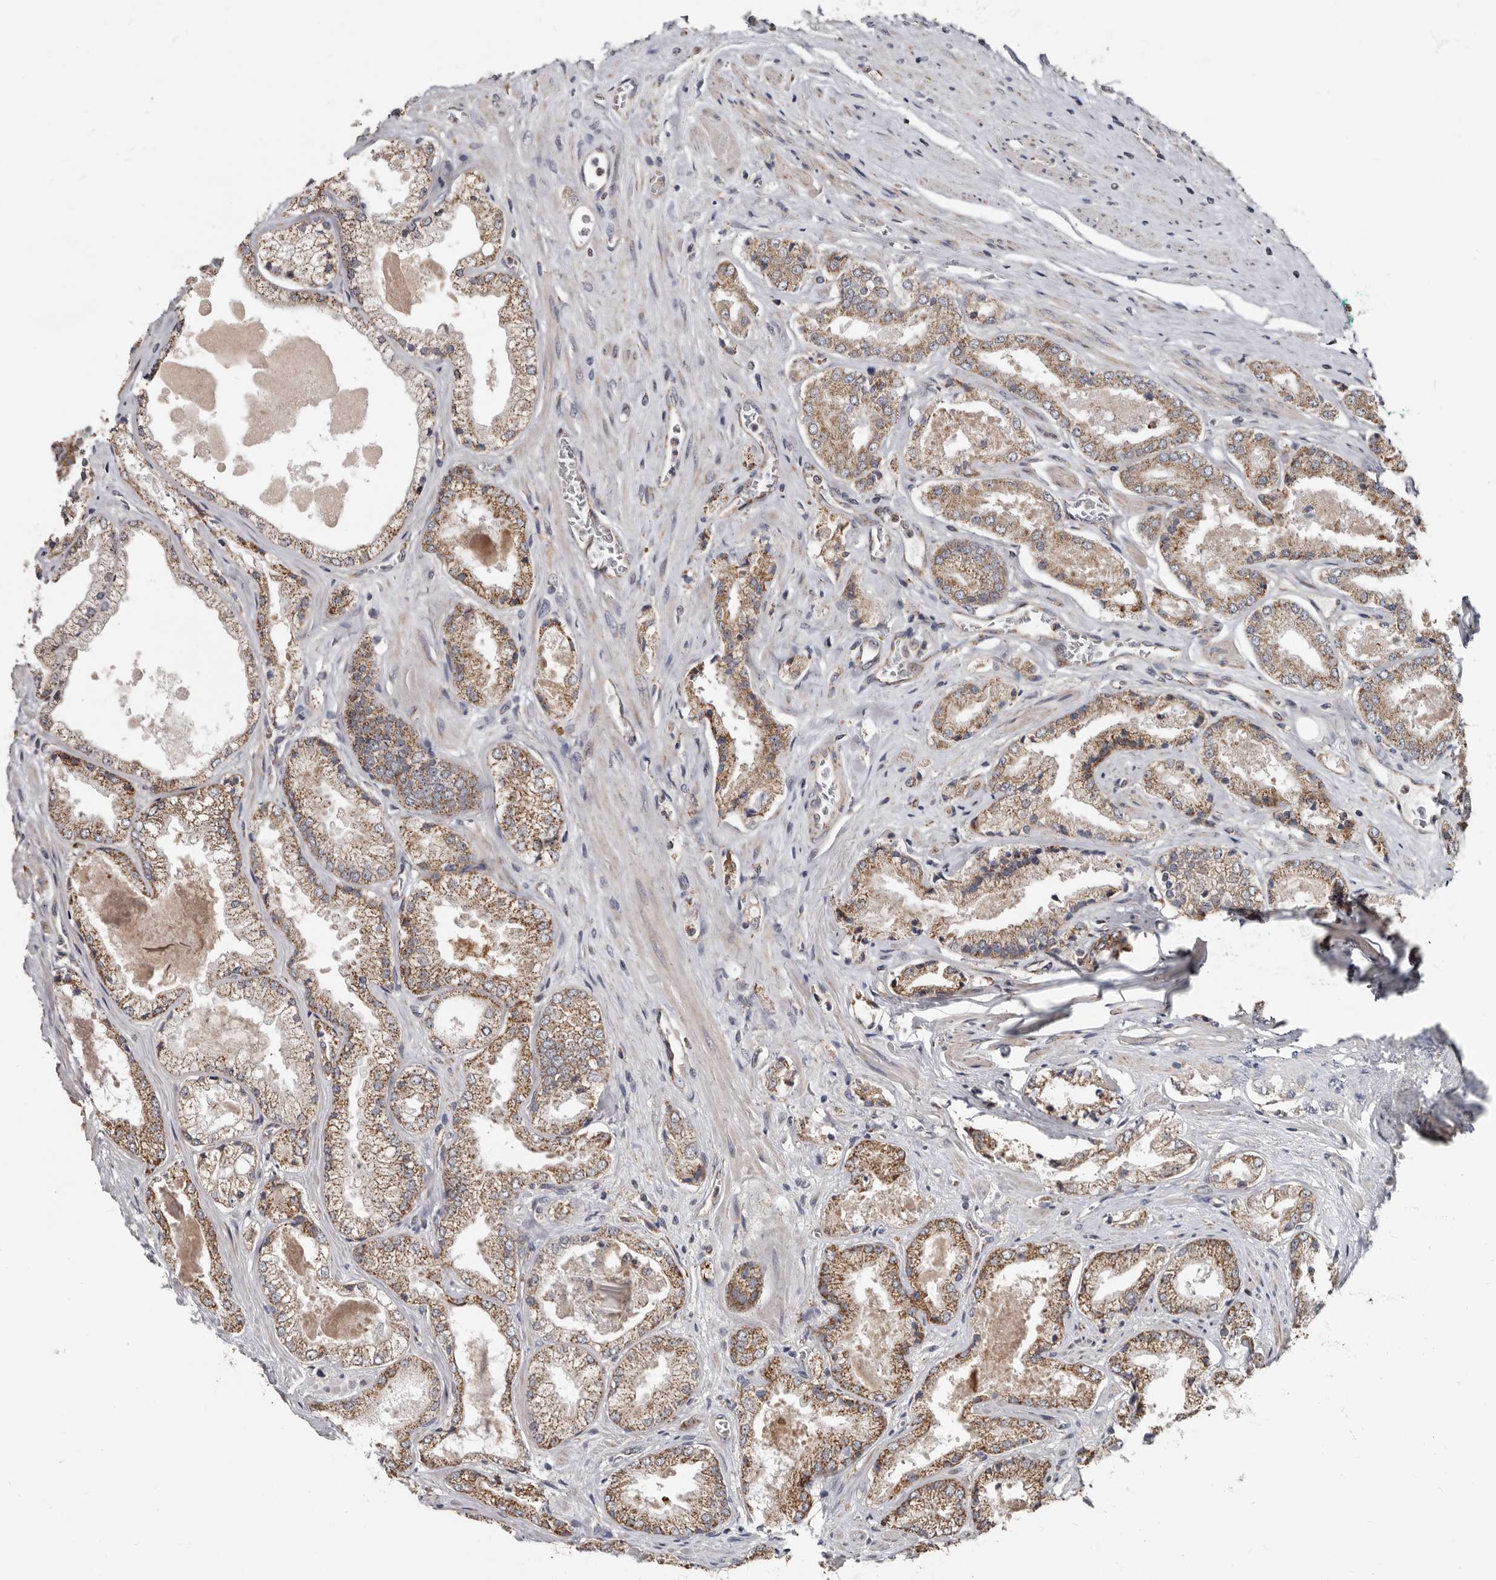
{"staining": {"intensity": "moderate", "quantity": ">75%", "location": "cytoplasmic/membranous"}, "tissue": "prostate cancer", "cell_type": "Tumor cells", "image_type": "cancer", "snomed": [{"axis": "morphology", "description": "Adenocarcinoma, High grade"}, {"axis": "topography", "description": "Prostate"}], "caption": "This is a photomicrograph of IHC staining of prostate high-grade adenocarcinoma, which shows moderate staining in the cytoplasmic/membranous of tumor cells.", "gene": "MRPL18", "patient": {"sex": "male", "age": 58}}